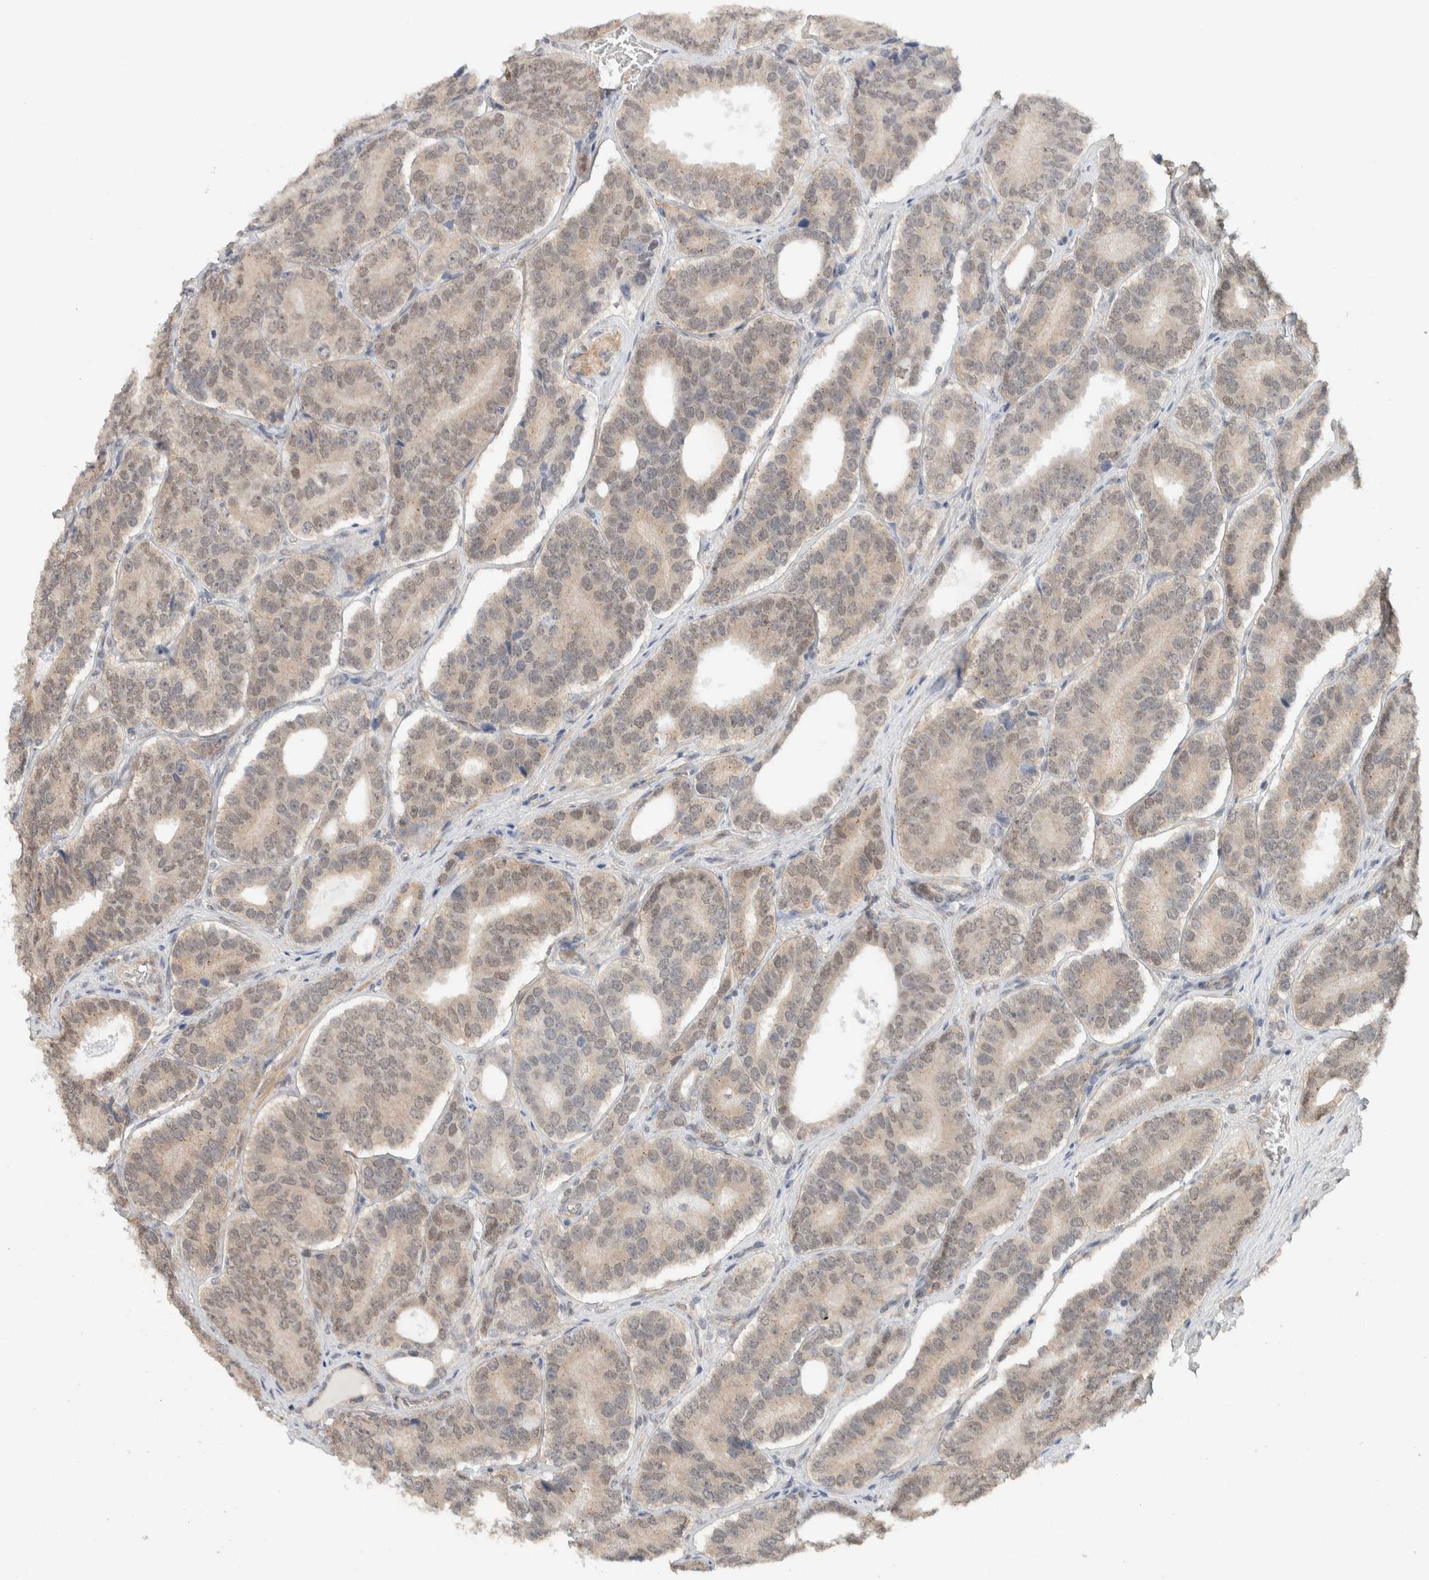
{"staining": {"intensity": "weak", "quantity": "25%-75%", "location": "cytoplasmic/membranous,nuclear"}, "tissue": "prostate cancer", "cell_type": "Tumor cells", "image_type": "cancer", "snomed": [{"axis": "morphology", "description": "Adenocarcinoma, High grade"}, {"axis": "topography", "description": "Prostate"}], "caption": "Prostate cancer (adenocarcinoma (high-grade)) stained with a protein marker demonstrates weak staining in tumor cells.", "gene": "ZBTB2", "patient": {"sex": "male", "age": 56}}